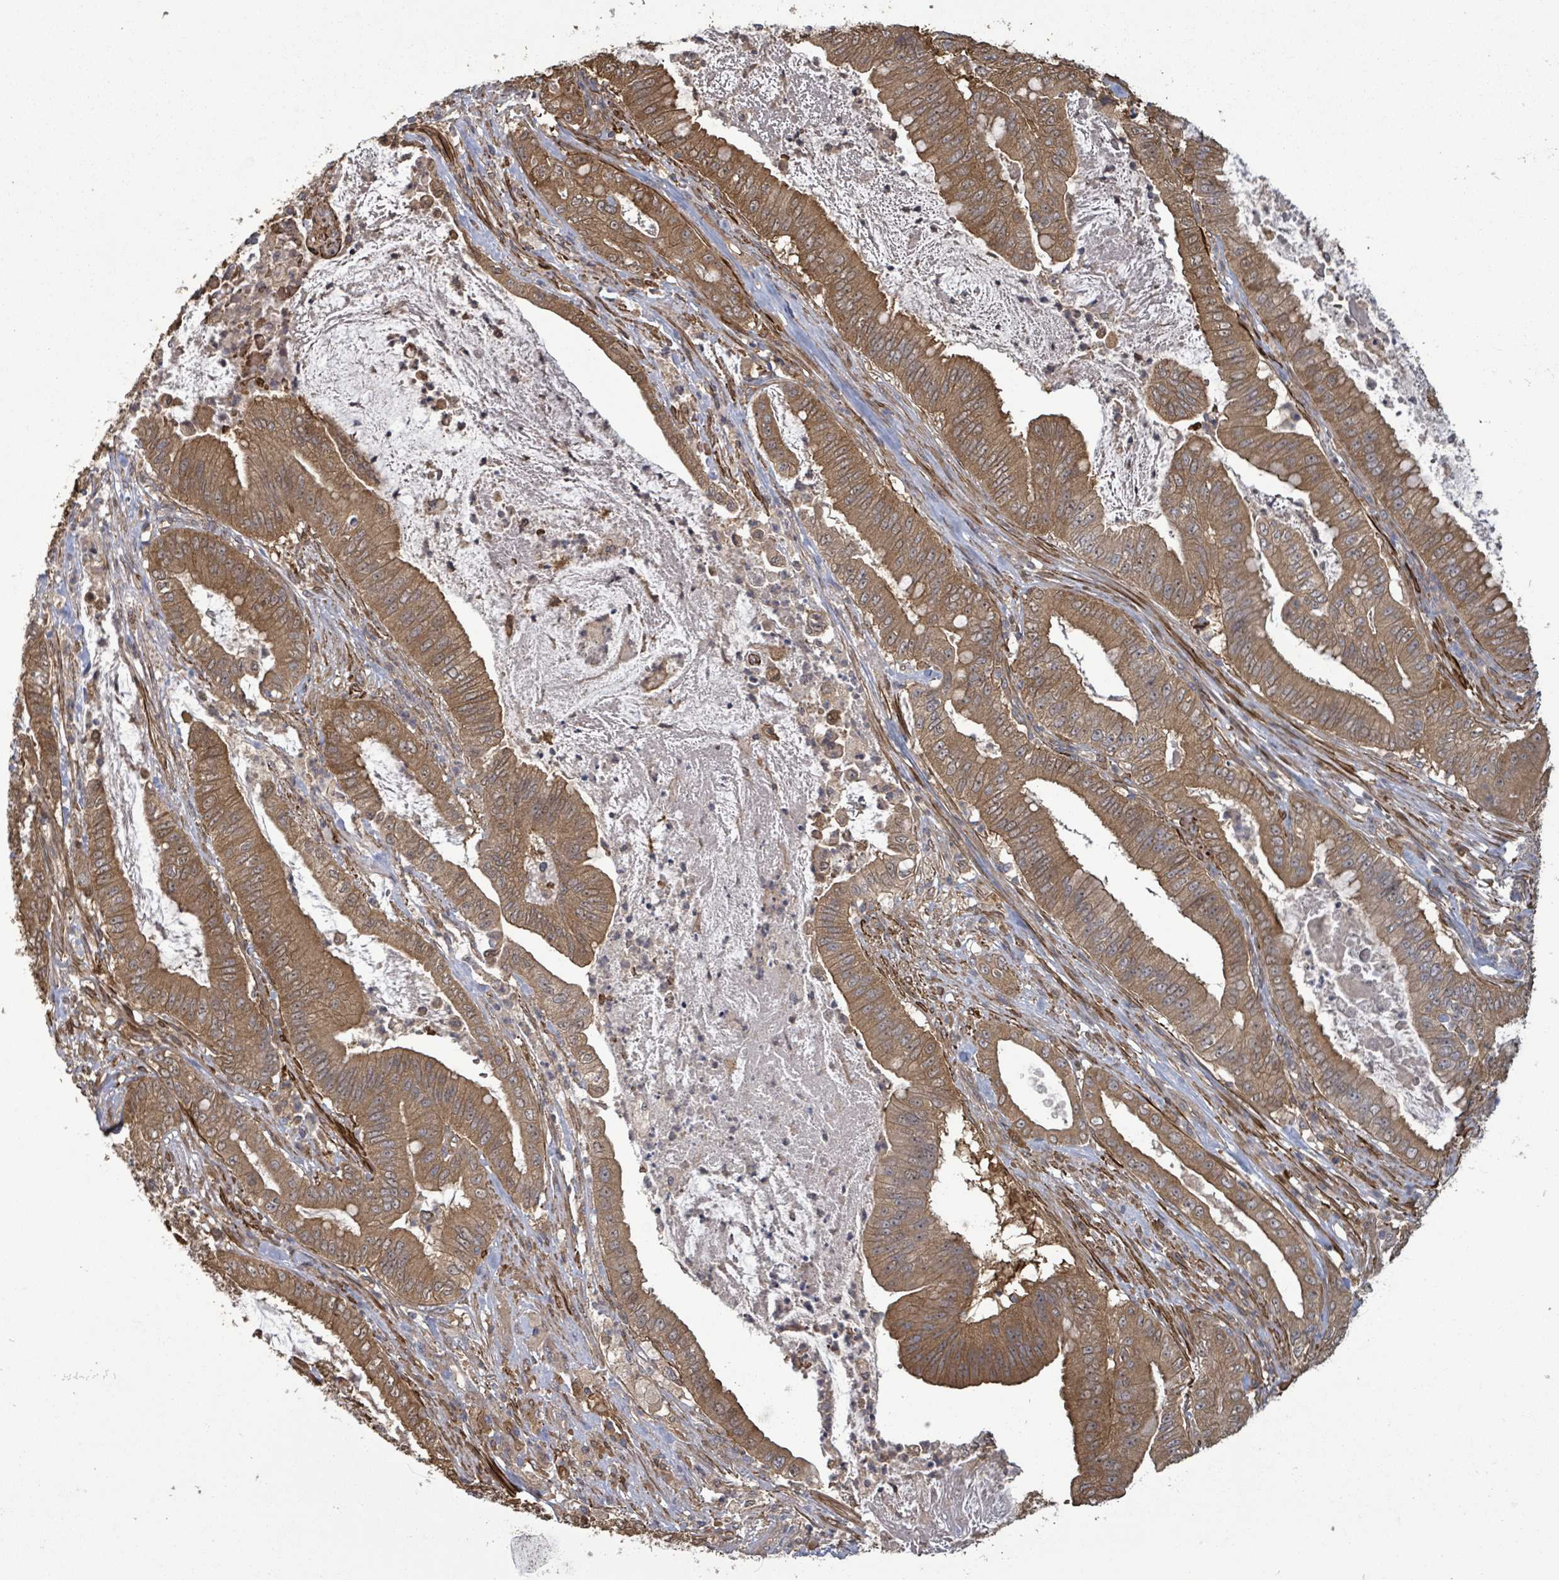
{"staining": {"intensity": "moderate", "quantity": ">75%", "location": "cytoplasmic/membranous"}, "tissue": "pancreatic cancer", "cell_type": "Tumor cells", "image_type": "cancer", "snomed": [{"axis": "morphology", "description": "Adenocarcinoma, NOS"}, {"axis": "topography", "description": "Pancreas"}], "caption": "Approximately >75% of tumor cells in adenocarcinoma (pancreatic) demonstrate moderate cytoplasmic/membranous protein staining as visualized by brown immunohistochemical staining.", "gene": "MAP3K6", "patient": {"sex": "male", "age": 71}}